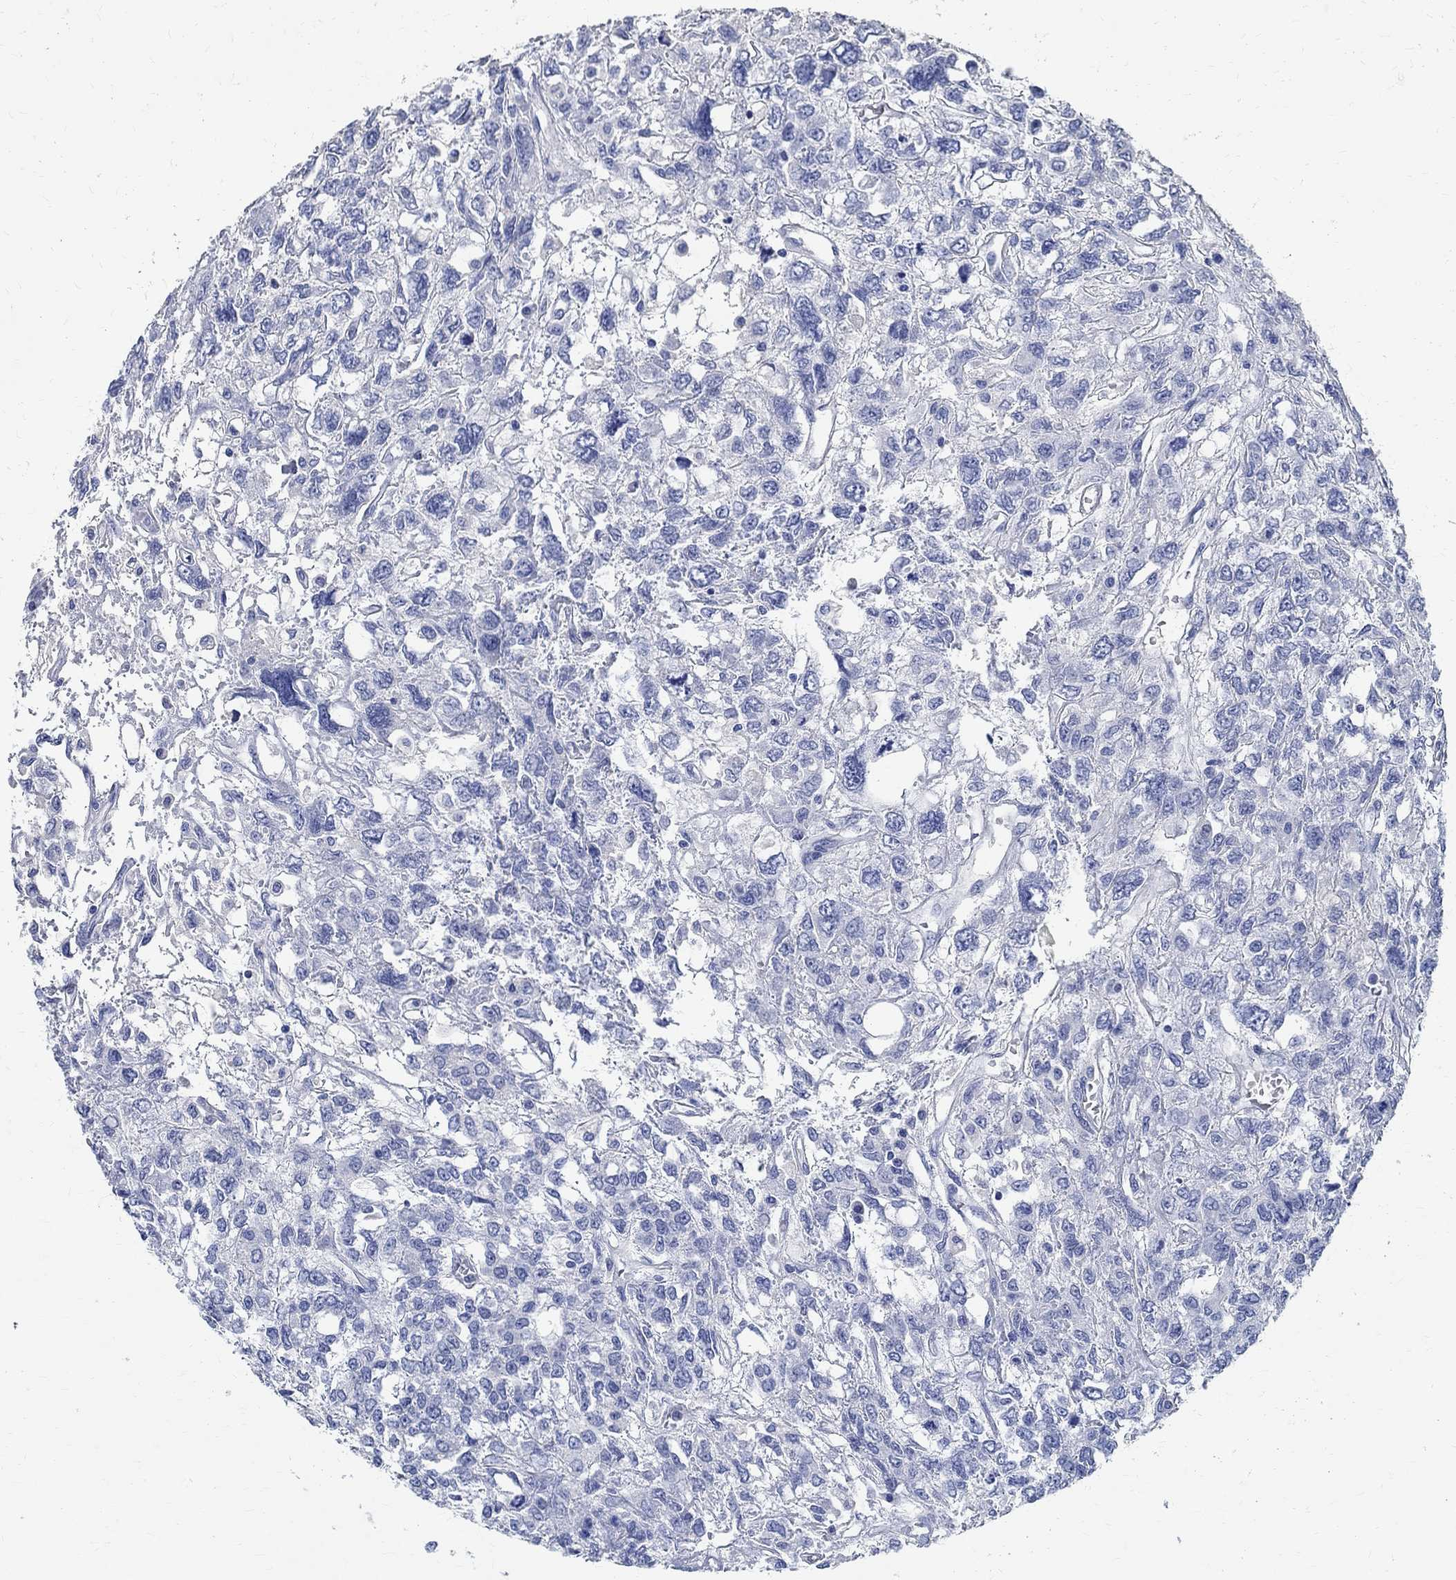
{"staining": {"intensity": "negative", "quantity": "none", "location": "none"}, "tissue": "testis cancer", "cell_type": "Tumor cells", "image_type": "cancer", "snomed": [{"axis": "morphology", "description": "Seminoma, NOS"}, {"axis": "topography", "description": "Testis"}], "caption": "Testis cancer (seminoma) was stained to show a protein in brown. There is no significant expression in tumor cells. (Brightfield microscopy of DAB immunohistochemistry at high magnification).", "gene": "PRX", "patient": {"sex": "male", "age": 52}}